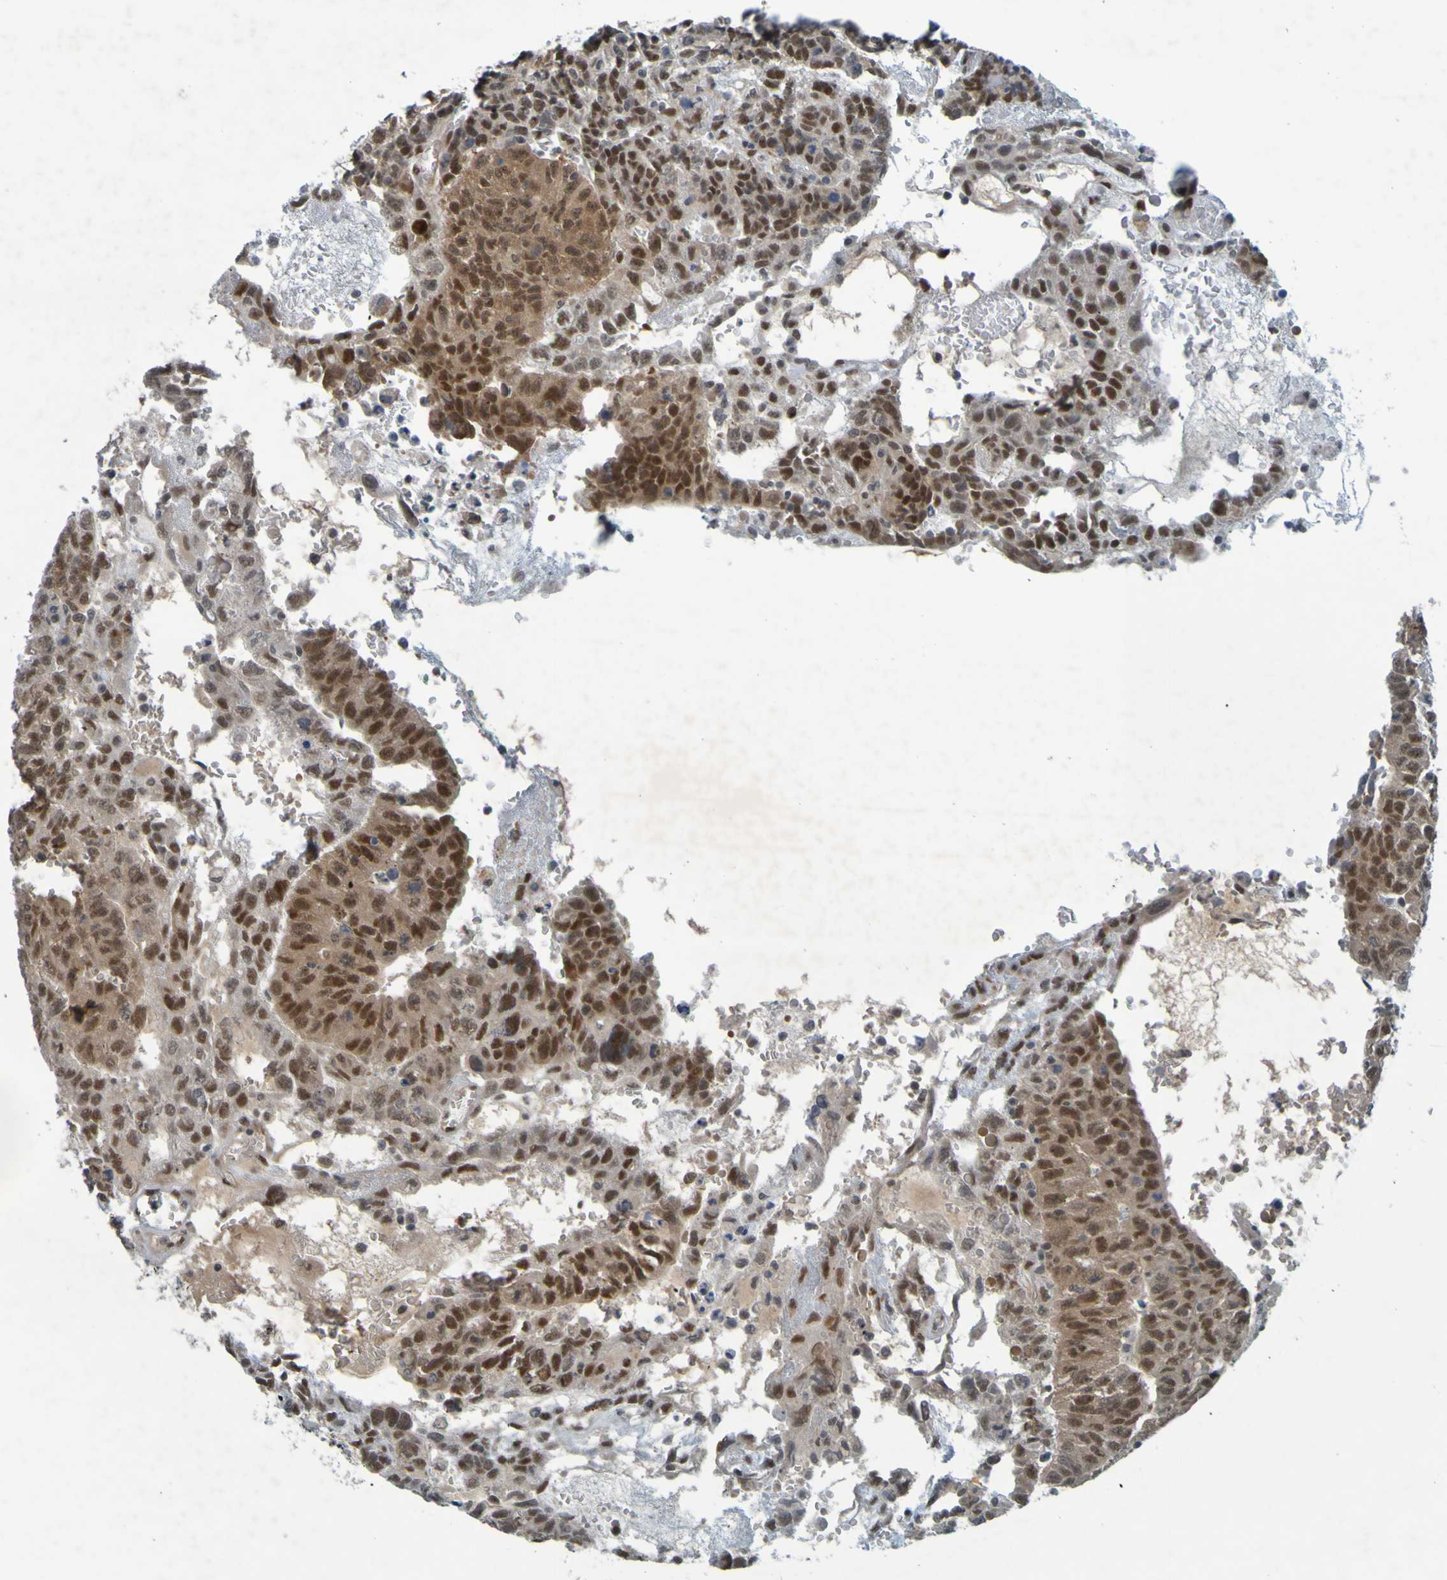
{"staining": {"intensity": "moderate", "quantity": ">75%", "location": "cytoplasmic/membranous,nuclear"}, "tissue": "testis cancer", "cell_type": "Tumor cells", "image_type": "cancer", "snomed": [{"axis": "morphology", "description": "Seminoma, NOS"}, {"axis": "morphology", "description": "Carcinoma, Embryonal, NOS"}, {"axis": "topography", "description": "Testis"}], "caption": "IHC image of neoplastic tissue: human embryonal carcinoma (testis) stained using IHC reveals medium levels of moderate protein expression localized specifically in the cytoplasmic/membranous and nuclear of tumor cells, appearing as a cytoplasmic/membranous and nuclear brown color.", "gene": "MCPH1", "patient": {"sex": "male", "age": 52}}